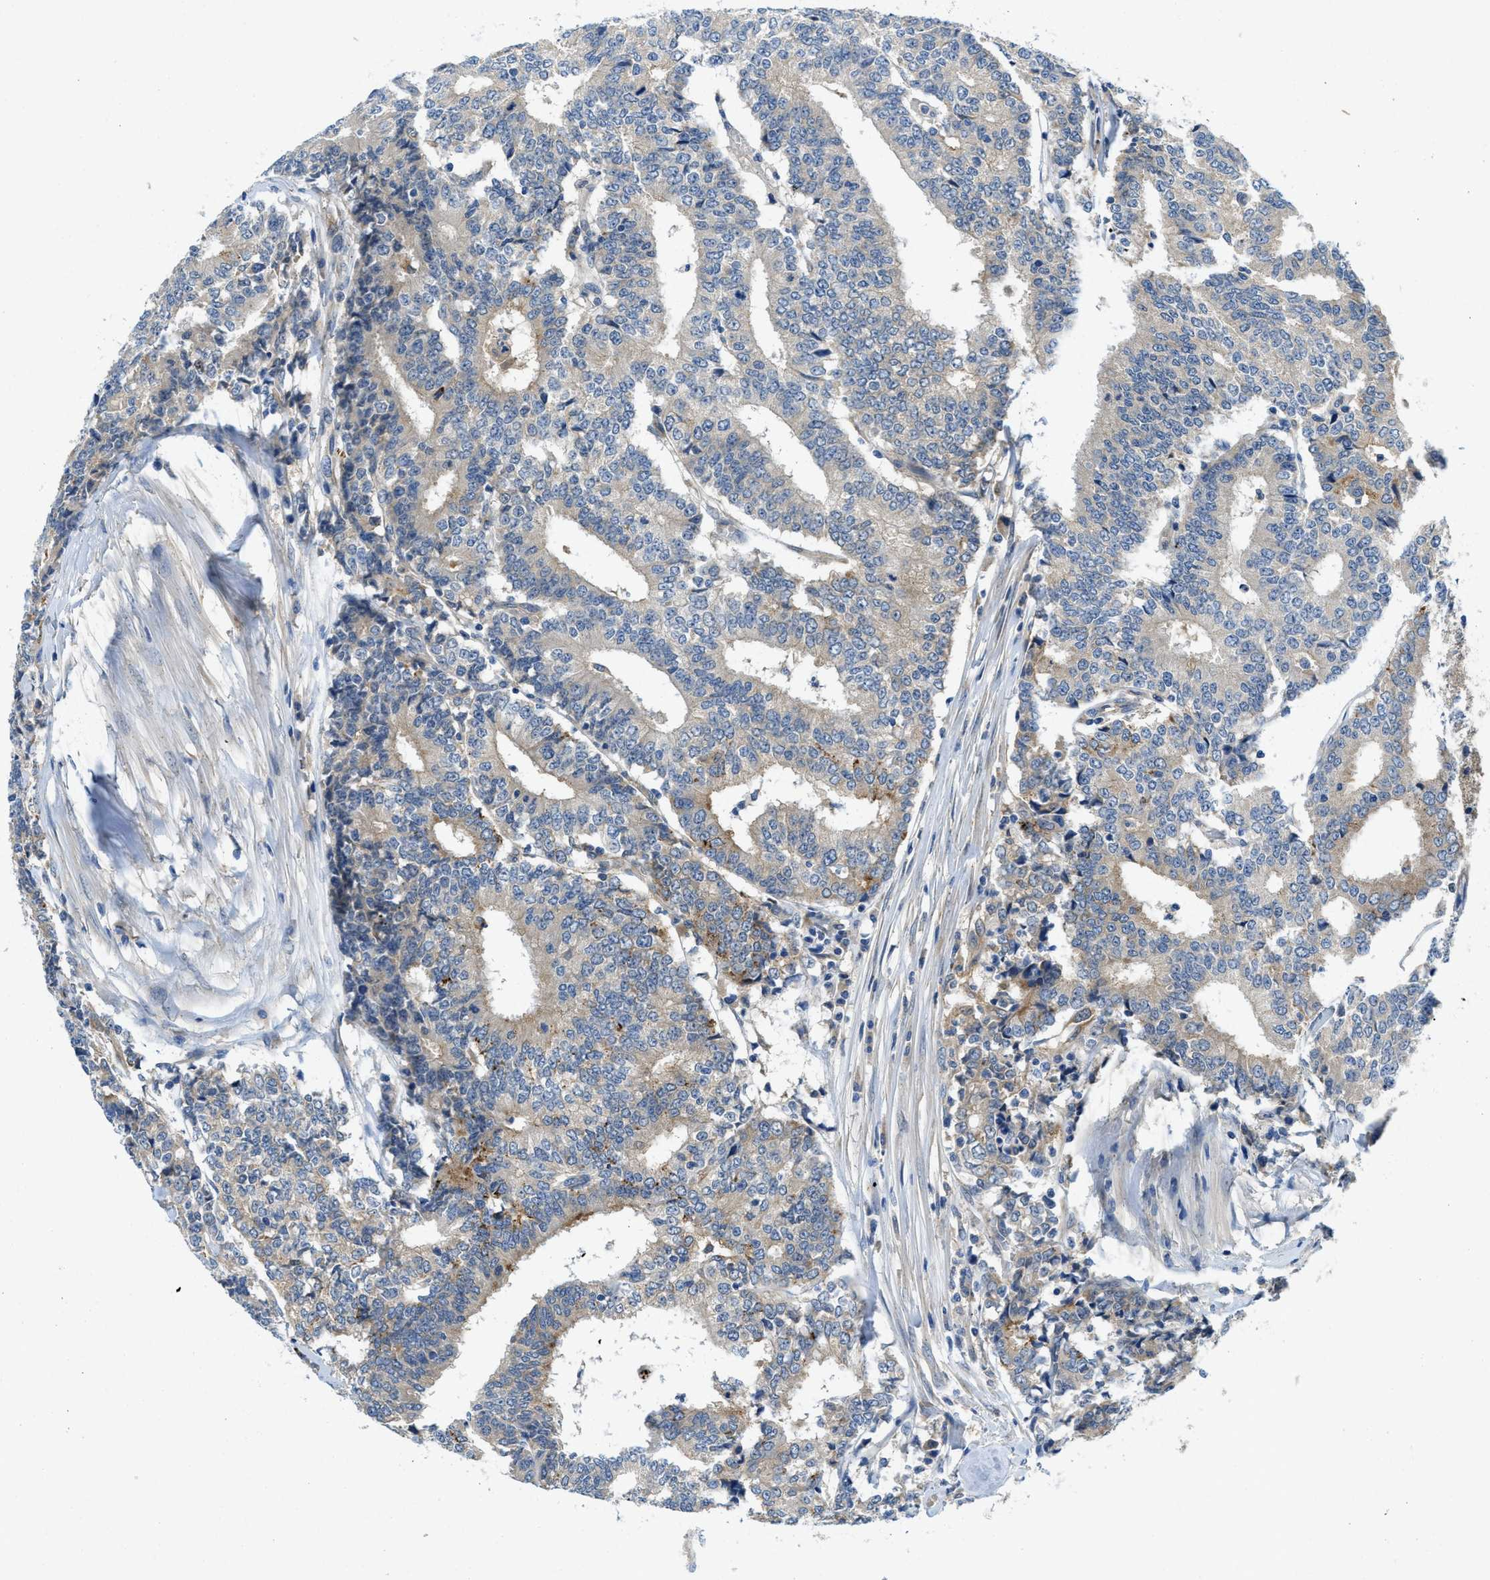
{"staining": {"intensity": "moderate", "quantity": "<25%", "location": "cytoplasmic/membranous"}, "tissue": "prostate cancer", "cell_type": "Tumor cells", "image_type": "cancer", "snomed": [{"axis": "morphology", "description": "Normal tissue, NOS"}, {"axis": "morphology", "description": "Adenocarcinoma, High grade"}, {"axis": "topography", "description": "Prostate"}, {"axis": "topography", "description": "Seminal veicle"}], "caption": "This image shows immunohistochemistry staining of high-grade adenocarcinoma (prostate), with low moderate cytoplasmic/membranous positivity in about <25% of tumor cells.", "gene": "RIPK2", "patient": {"sex": "male", "age": 55}}